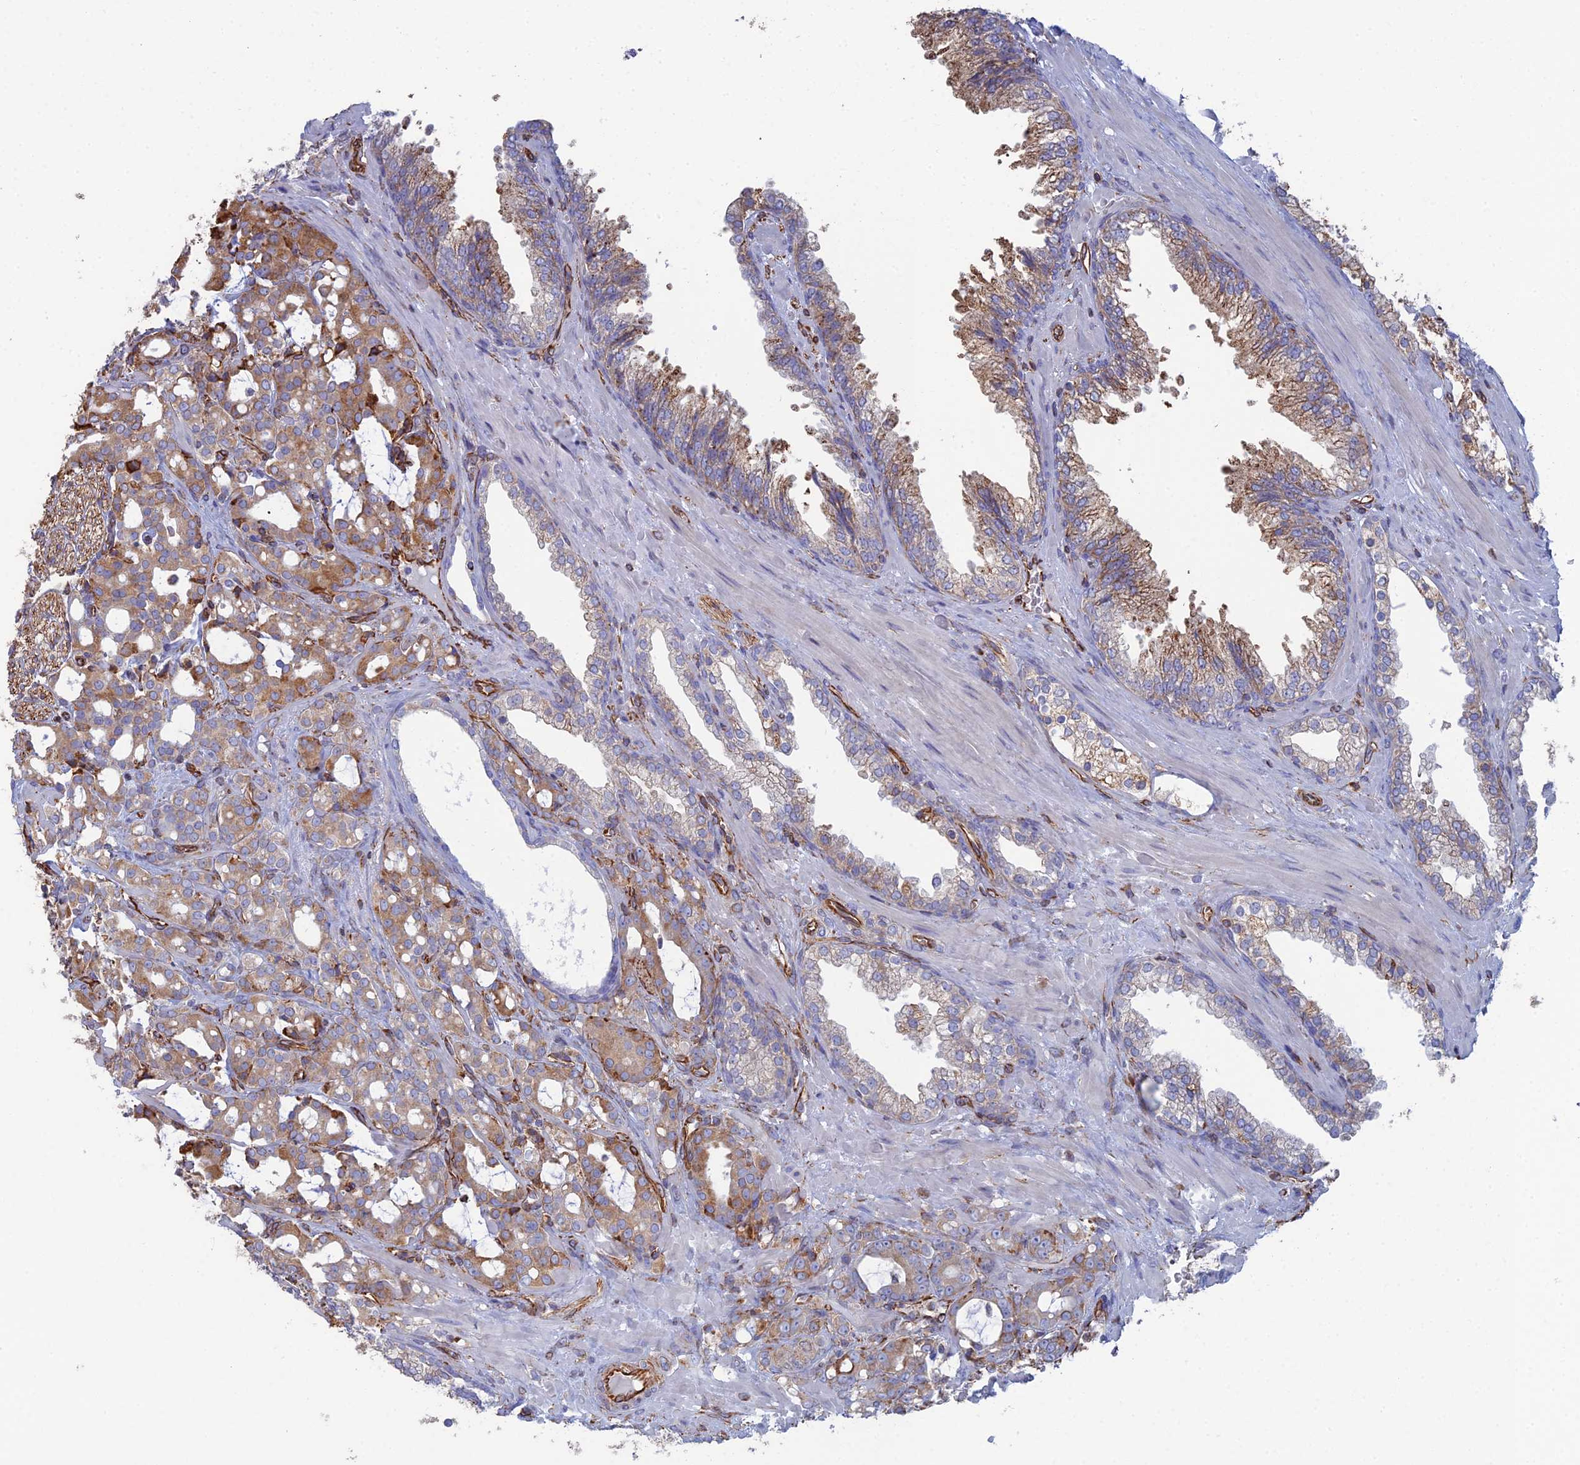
{"staining": {"intensity": "moderate", "quantity": ">75%", "location": "cytoplasmic/membranous"}, "tissue": "prostate cancer", "cell_type": "Tumor cells", "image_type": "cancer", "snomed": [{"axis": "morphology", "description": "Adenocarcinoma, High grade"}, {"axis": "topography", "description": "Prostate"}], "caption": "IHC image of prostate high-grade adenocarcinoma stained for a protein (brown), which shows medium levels of moderate cytoplasmic/membranous expression in approximately >75% of tumor cells.", "gene": "CLVS2", "patient": {"sex": "male", "age": 72}}